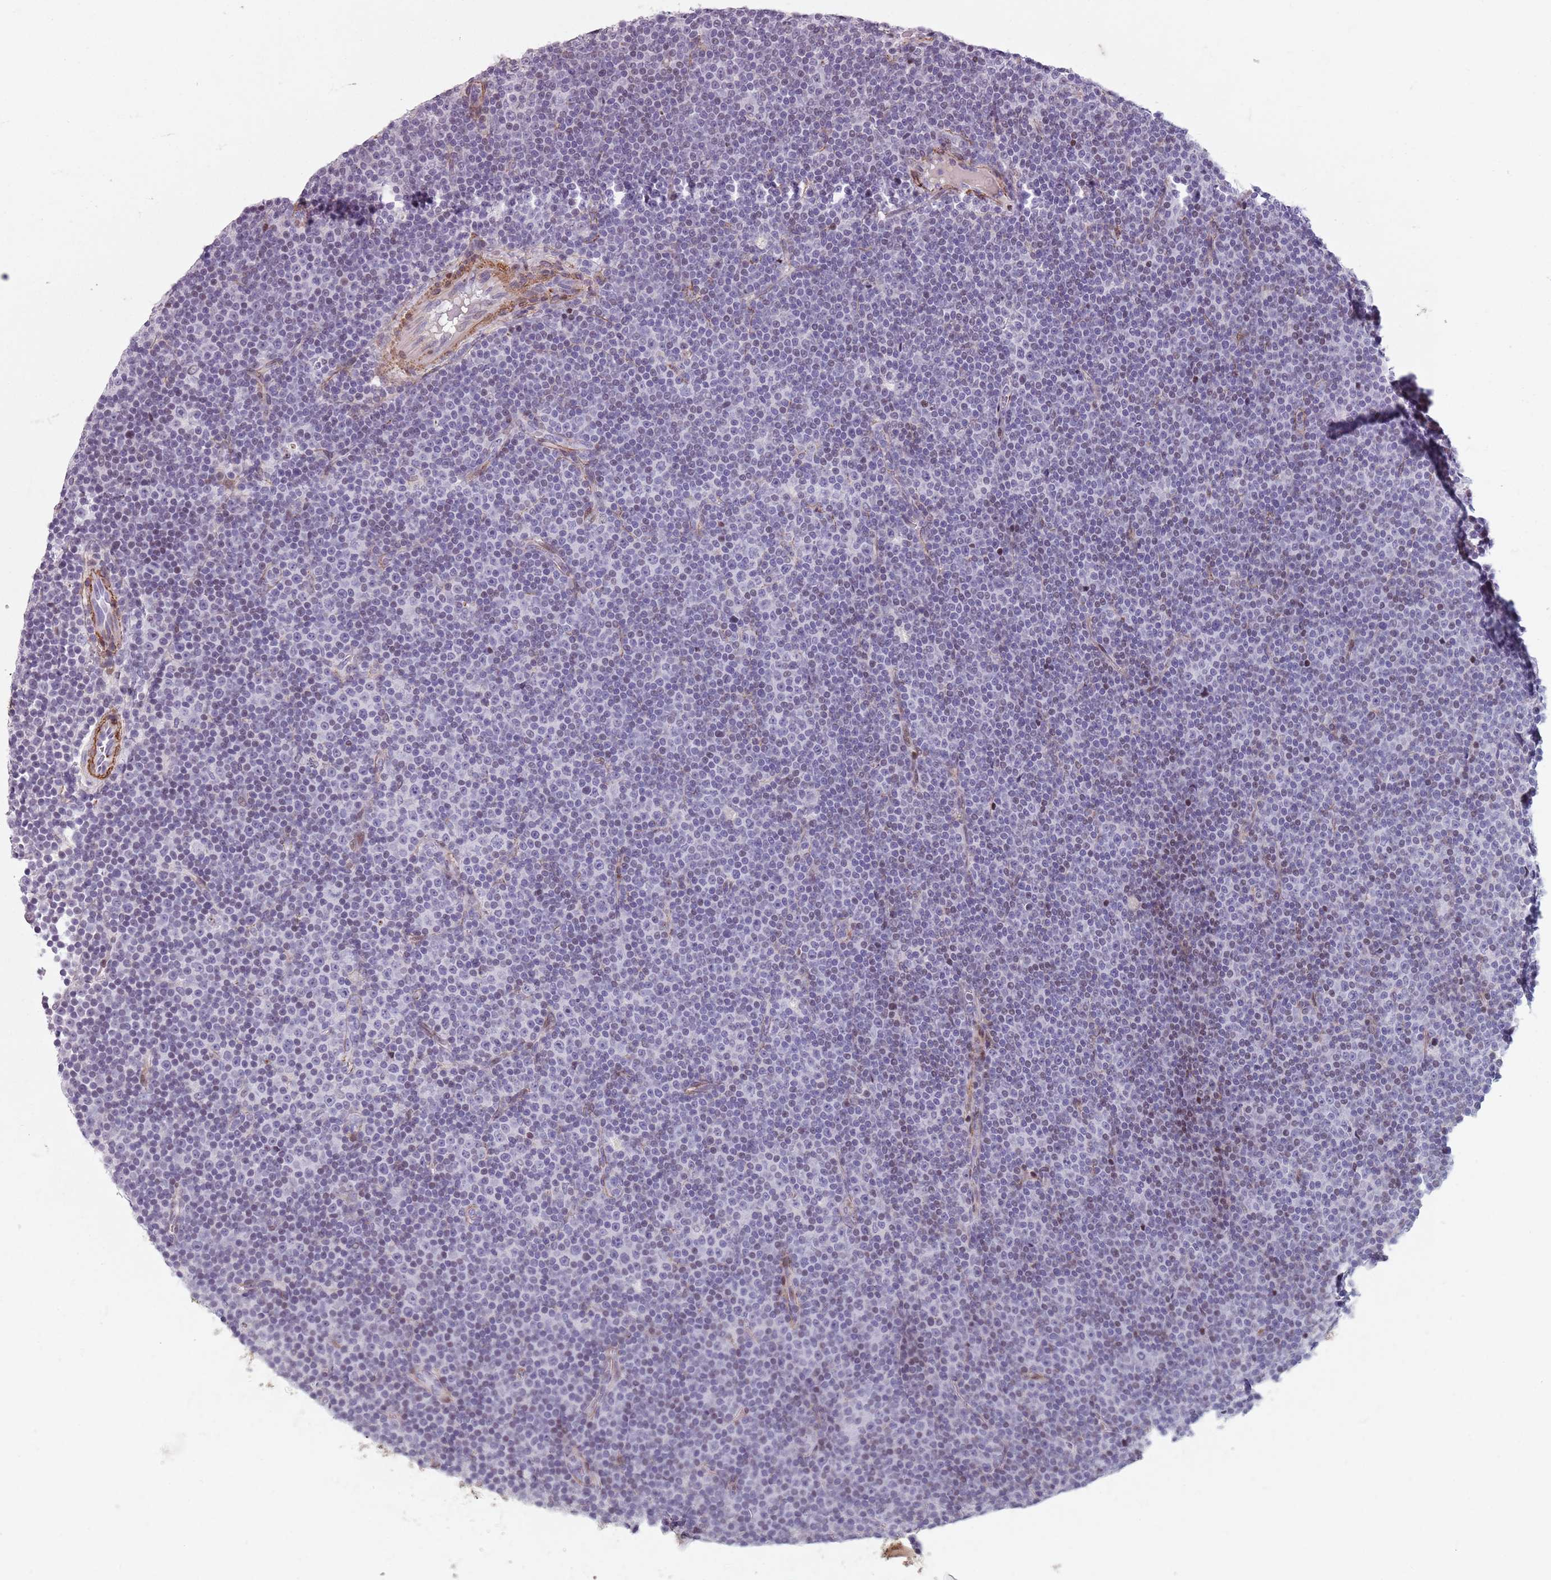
{"staining": {"intensity": "negative", "quantity": "none", "location": "none"}, "tissue": "lymphoma", "cell_type": "Tumor cells", "image_type": "cancer", "snomed": [{"axis": "morphology", "description": "Malignant lymphoma, non-Hodgkin's type, Low grade"}, {"axis": "topography", "description": "Lymph node"}], "caption": "Immunohistochemistry (IHC) image of neoplastic tissue: human lymphoma stained with DAB shows no significant protein expression in tumor cells.", "gene": "TMC4", "patient": {"sex": "female", "age": 67}}